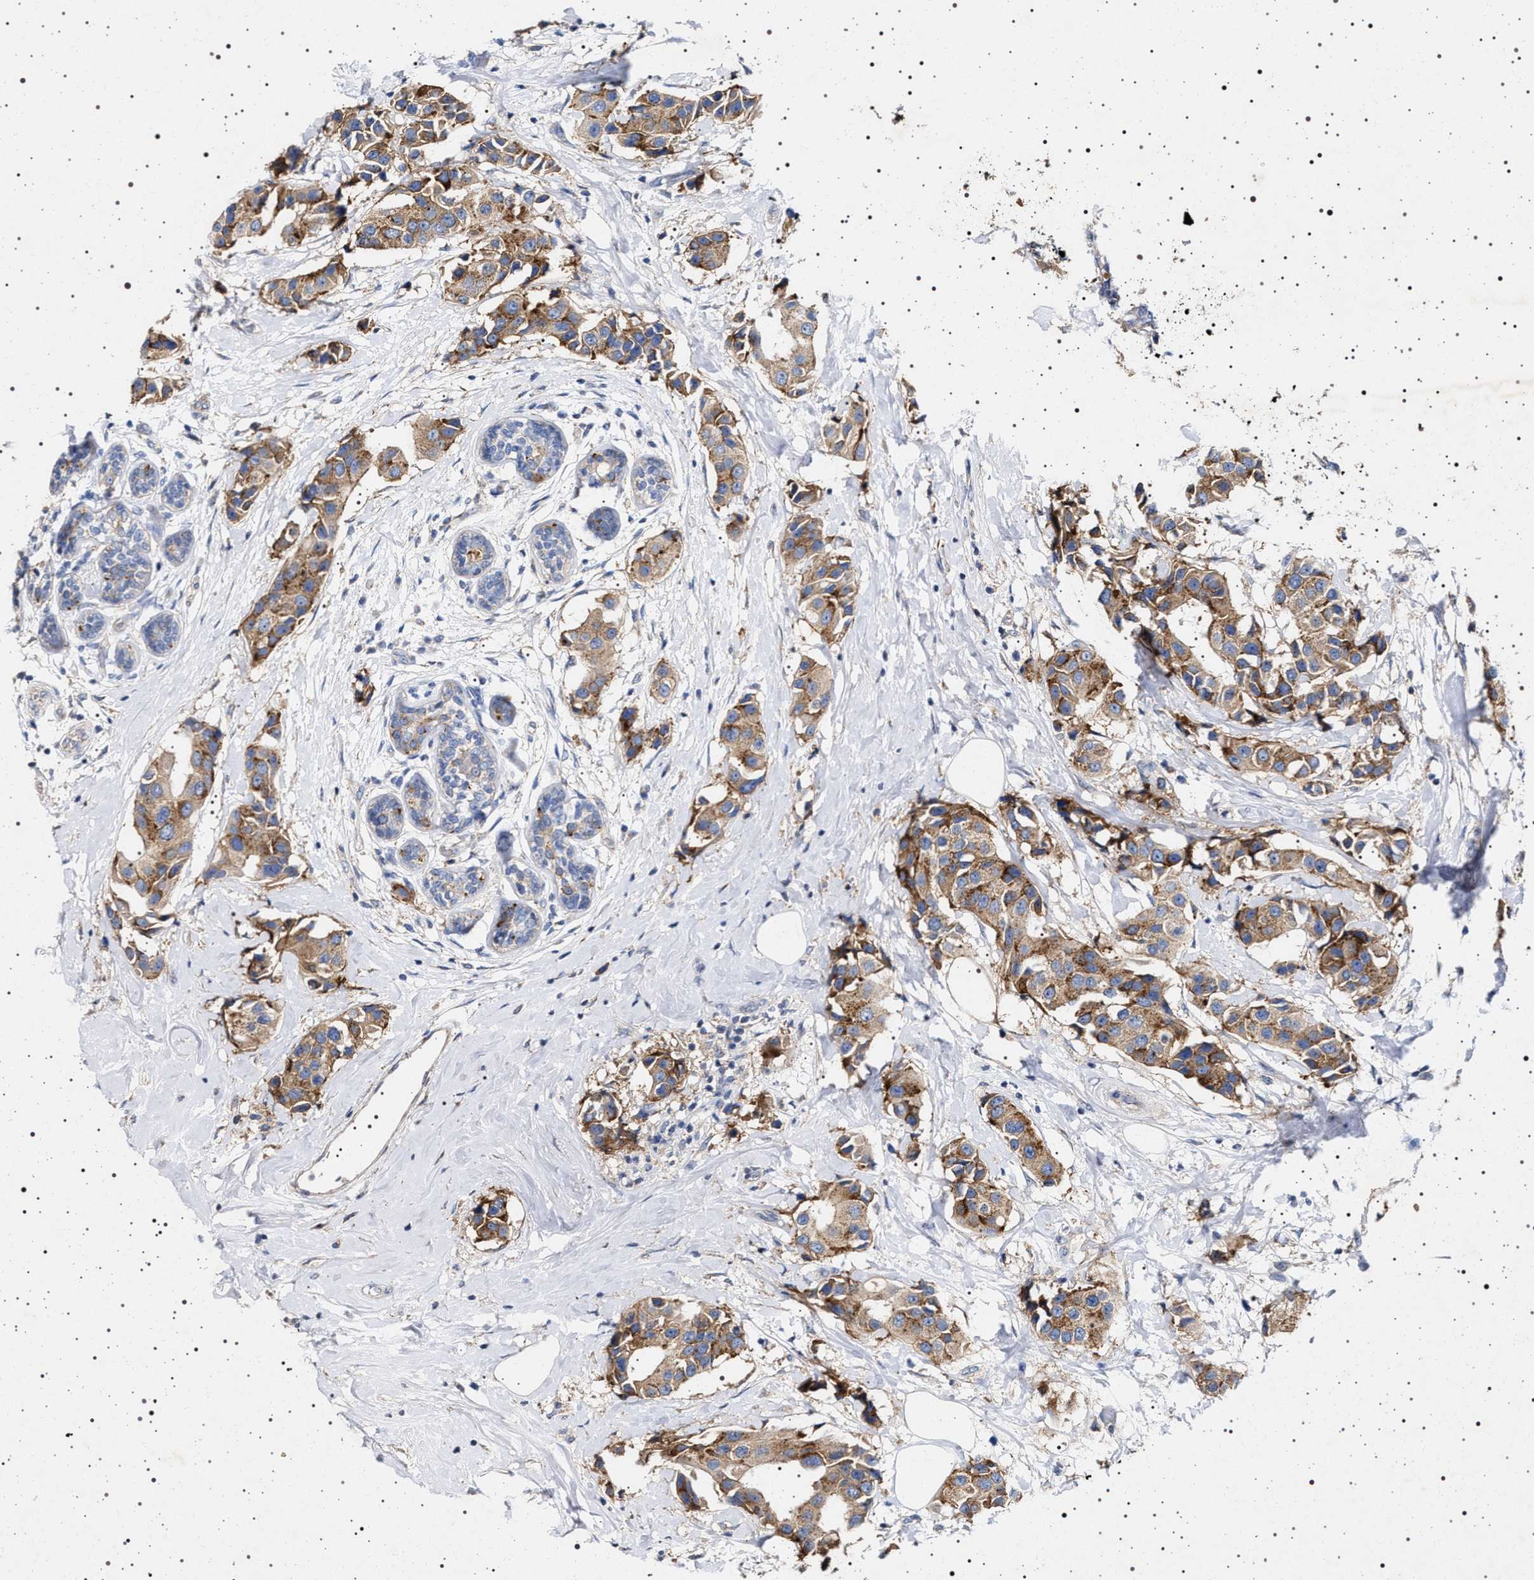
{"staining": {"intensity": "moderate", "quantity": ">75%", "location": "cytoplasmic/membranous"}, "tissue": "breast cancer", "cell_type": "Tumor cells", "image_type": "cancer", "snomed": [{"axis": "morphology", "description": "Normal tissue, NOS"}, {"axis": "morphology", "description": "Duct carcinoma"}, {"axis": "topography", "description": "Breast"}], "caption": "About >75% of tumor cells in invasive ductal carcinoma (breast) exhibit moderate cytoplasmic/membranous protein staining as visualized by brown immunohistochemical staining.", "gene": "NAALADL2", "patient": {"sex": "female", "age": 39}}